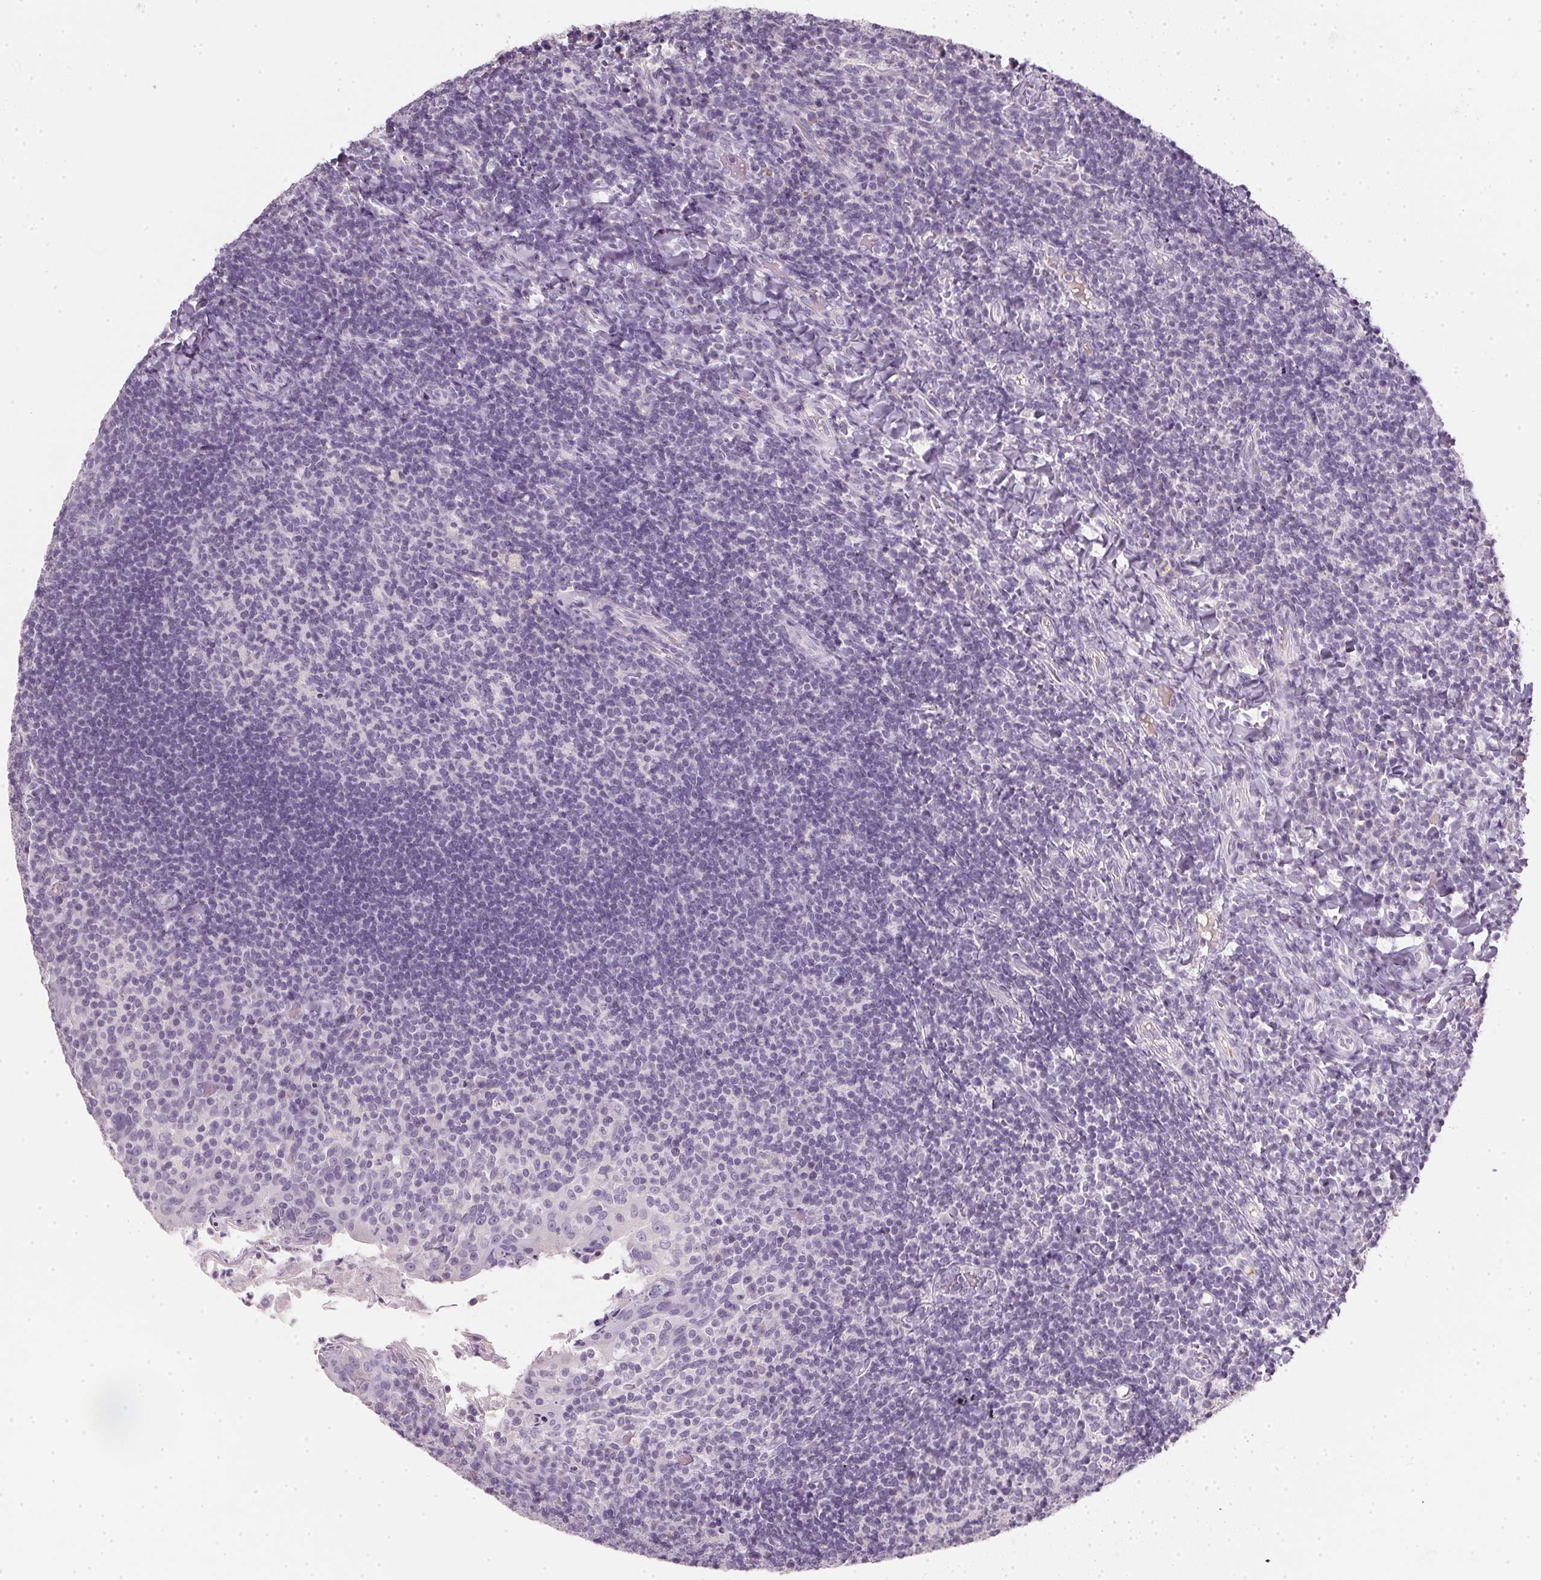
{"staining": {"intensity": "negative", "quantity": "none", "location": "none"}, "tissue": "tonsil", "cell_type": "Germinal center cells", "image_type": "normal", "snomed": [{"axis": "morphology", "description": "Normal tissue, NOS"}, {"axis": "topography", "description": "Tonsil"}], "caption": "This is a micrograph of IHC staining of normal tonsil, which shows no positivity in germinal center cells. Brightfield microscopy of IHC stained with DAB (brown) and hematoxylin (blue), captured at high magnification.", "gene": "TMEM72", "patient": {"sex": "female", "age": 10}}